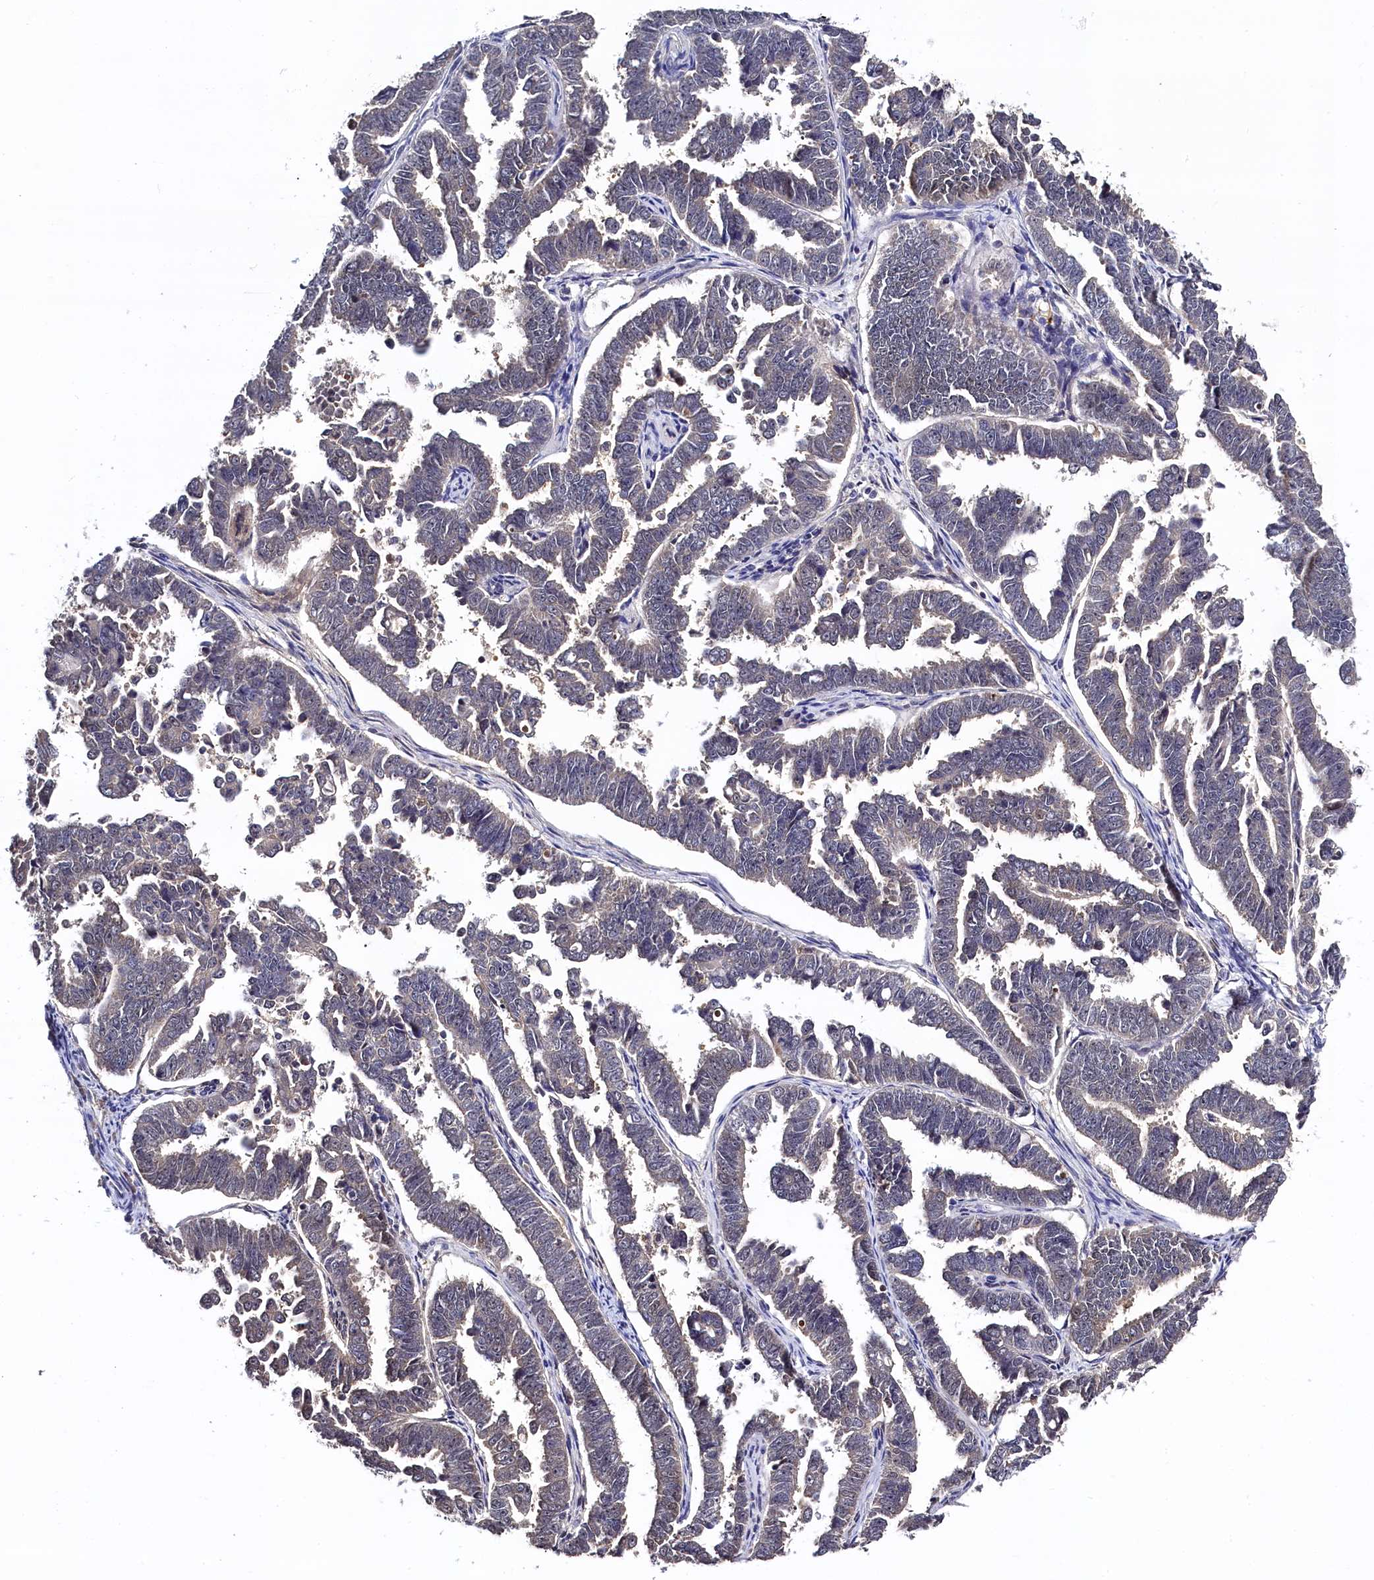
{"staining": {"intensity": "negative", "quantity": "none", "location": "none"}, "tissue": "endometrial cancer", "cell_type": "Tumor cells", "image_type": "cancer", "snomed": [{"axis": "morphology", "description": "Adenocarcinoma, NOS"}, {"axis": "topography", "description": "Endometrium"}], "caption": "A micrograph of human adenocarcinoma (endometrial) is negative for staining in tumor cells. (IHC, brightfield microscopy, high magnification).", "gene": "C11orf54", "patient": {"sex": "female", "age": 75}}